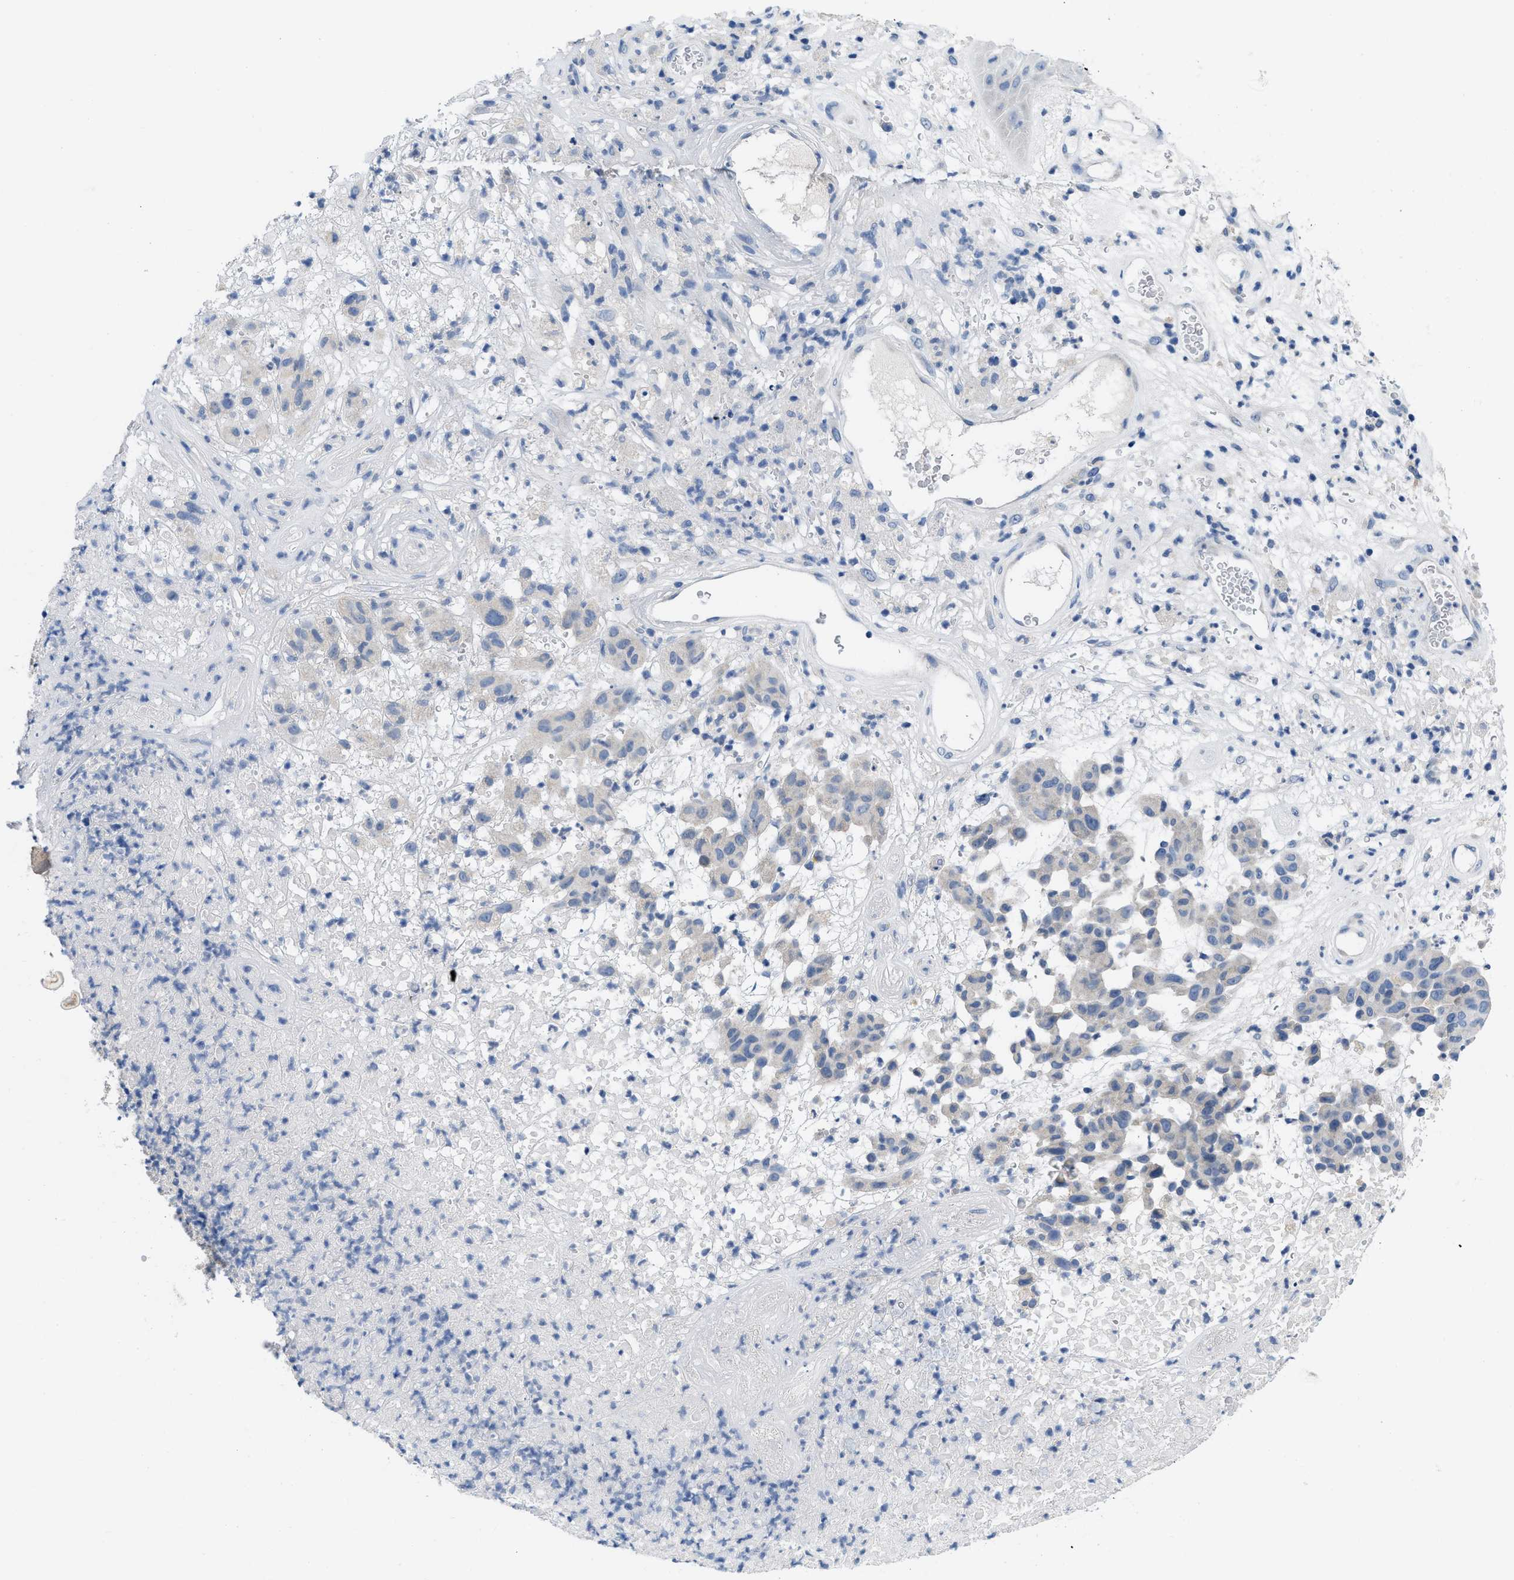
{"staining": {"intensity": "negative", "quantity": "none", "location": "none"}, "tissue": "melanoma", "cell_type": "Tumor cells", "image_type": "cancer", "snomed": [{"axis": "morphology", "description": "Malignant melanoma, NOS"}, {"axis": "topography", "description": "Skin"}], "caption": "This is a image of immunohistochemistry staining of melanoma, which shows no expression in tumor cells.", "gene": "PYY", "patient": {"sex": "male", "age": 59}}